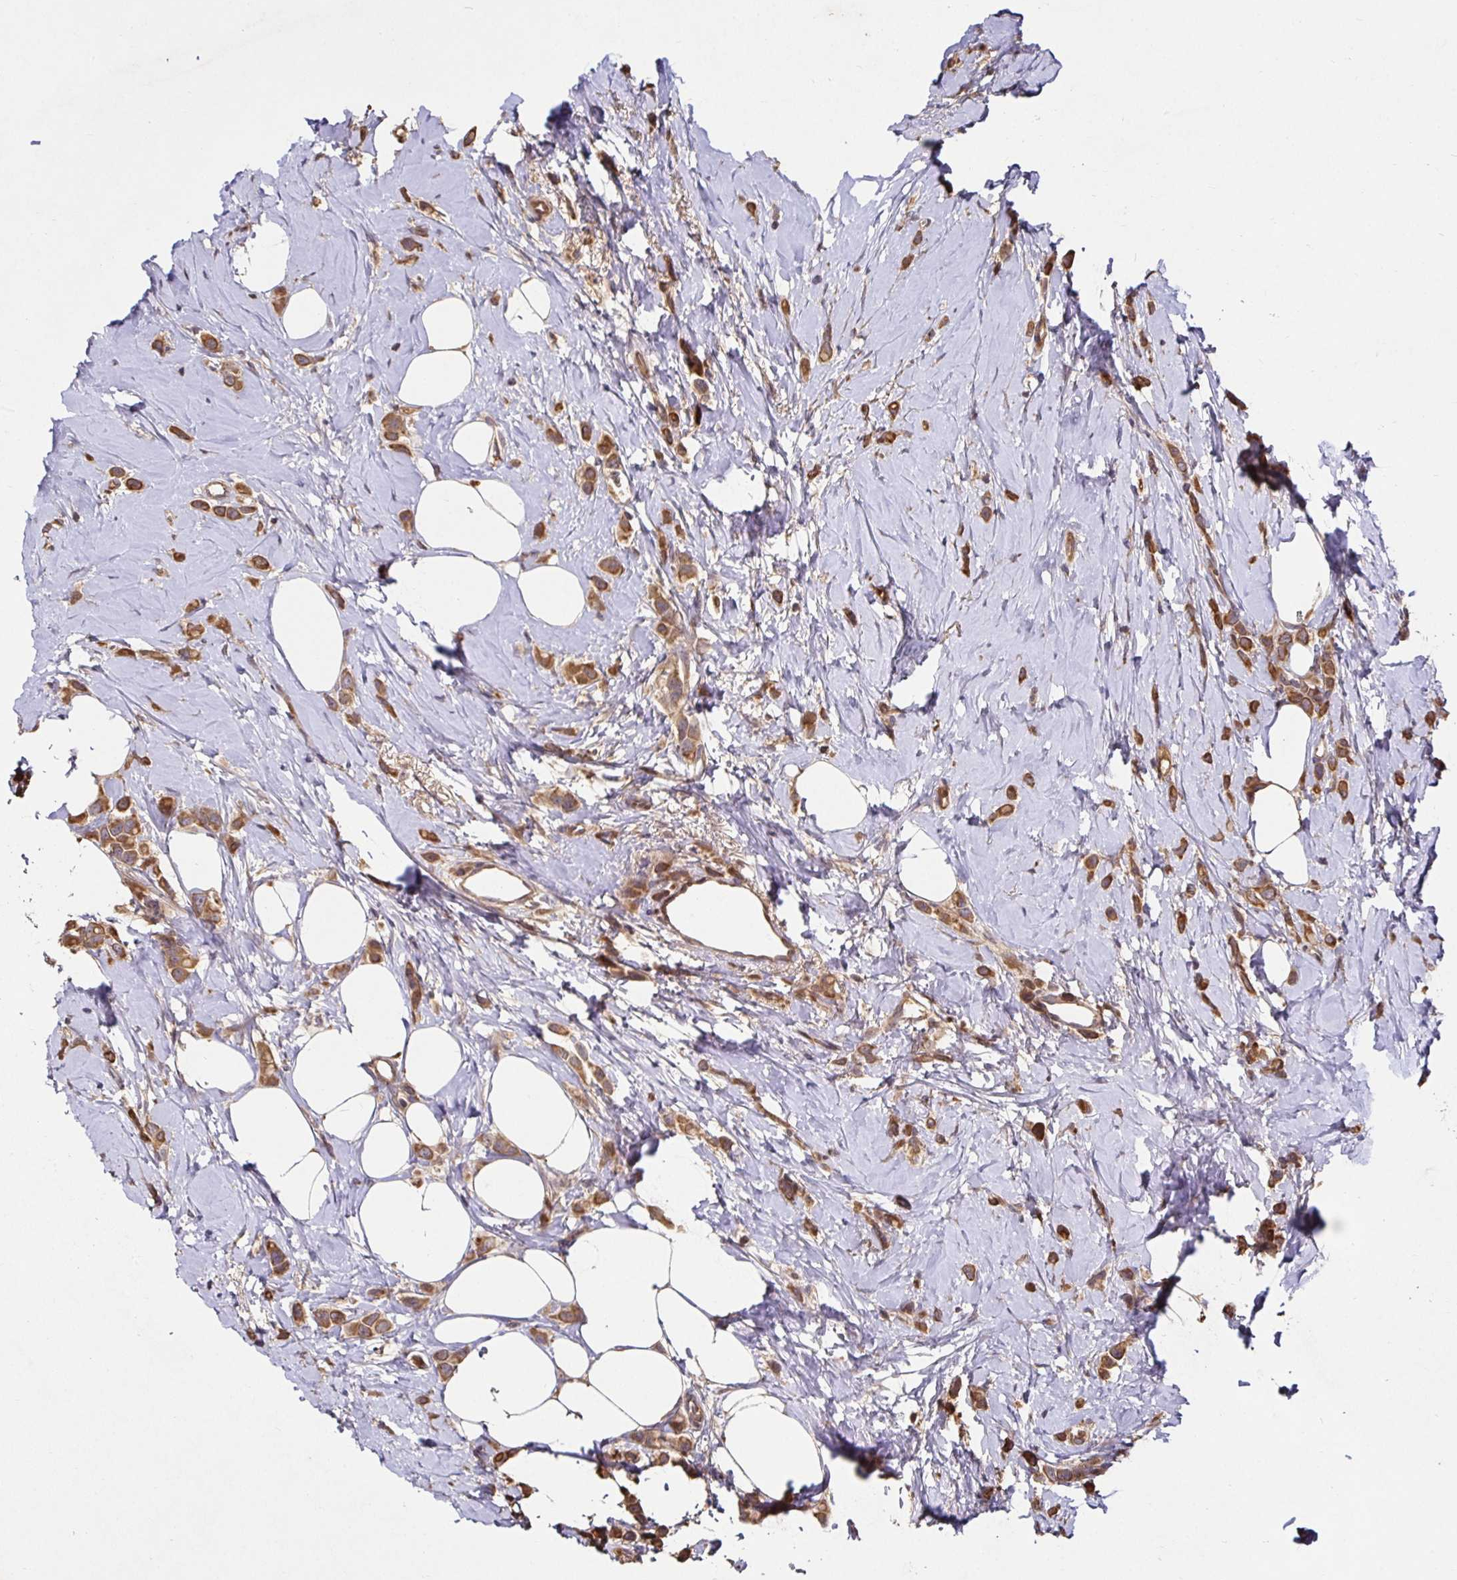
{"staining": {"intensity": "moderate", "quantity": ">75%", "location": "cytoplasmic/membranous"}, "tissue": "breast cancer", "cell_type": "Tumor cells", "image_type": "cancer", "snomed": [{"axis": "morphology", "description": "Lobular carcinoma"}, {"axis": "topography", "description": "Breast"}], "caption": "The micrograph demonstrates a brown stain indicating the presence of a protein in the cytoplasmic/membranous of tumor cells in breast cancer (lobular carcinoma).", "gene": "SMYD3", "patient": {"sex": "female", "age": 66}}